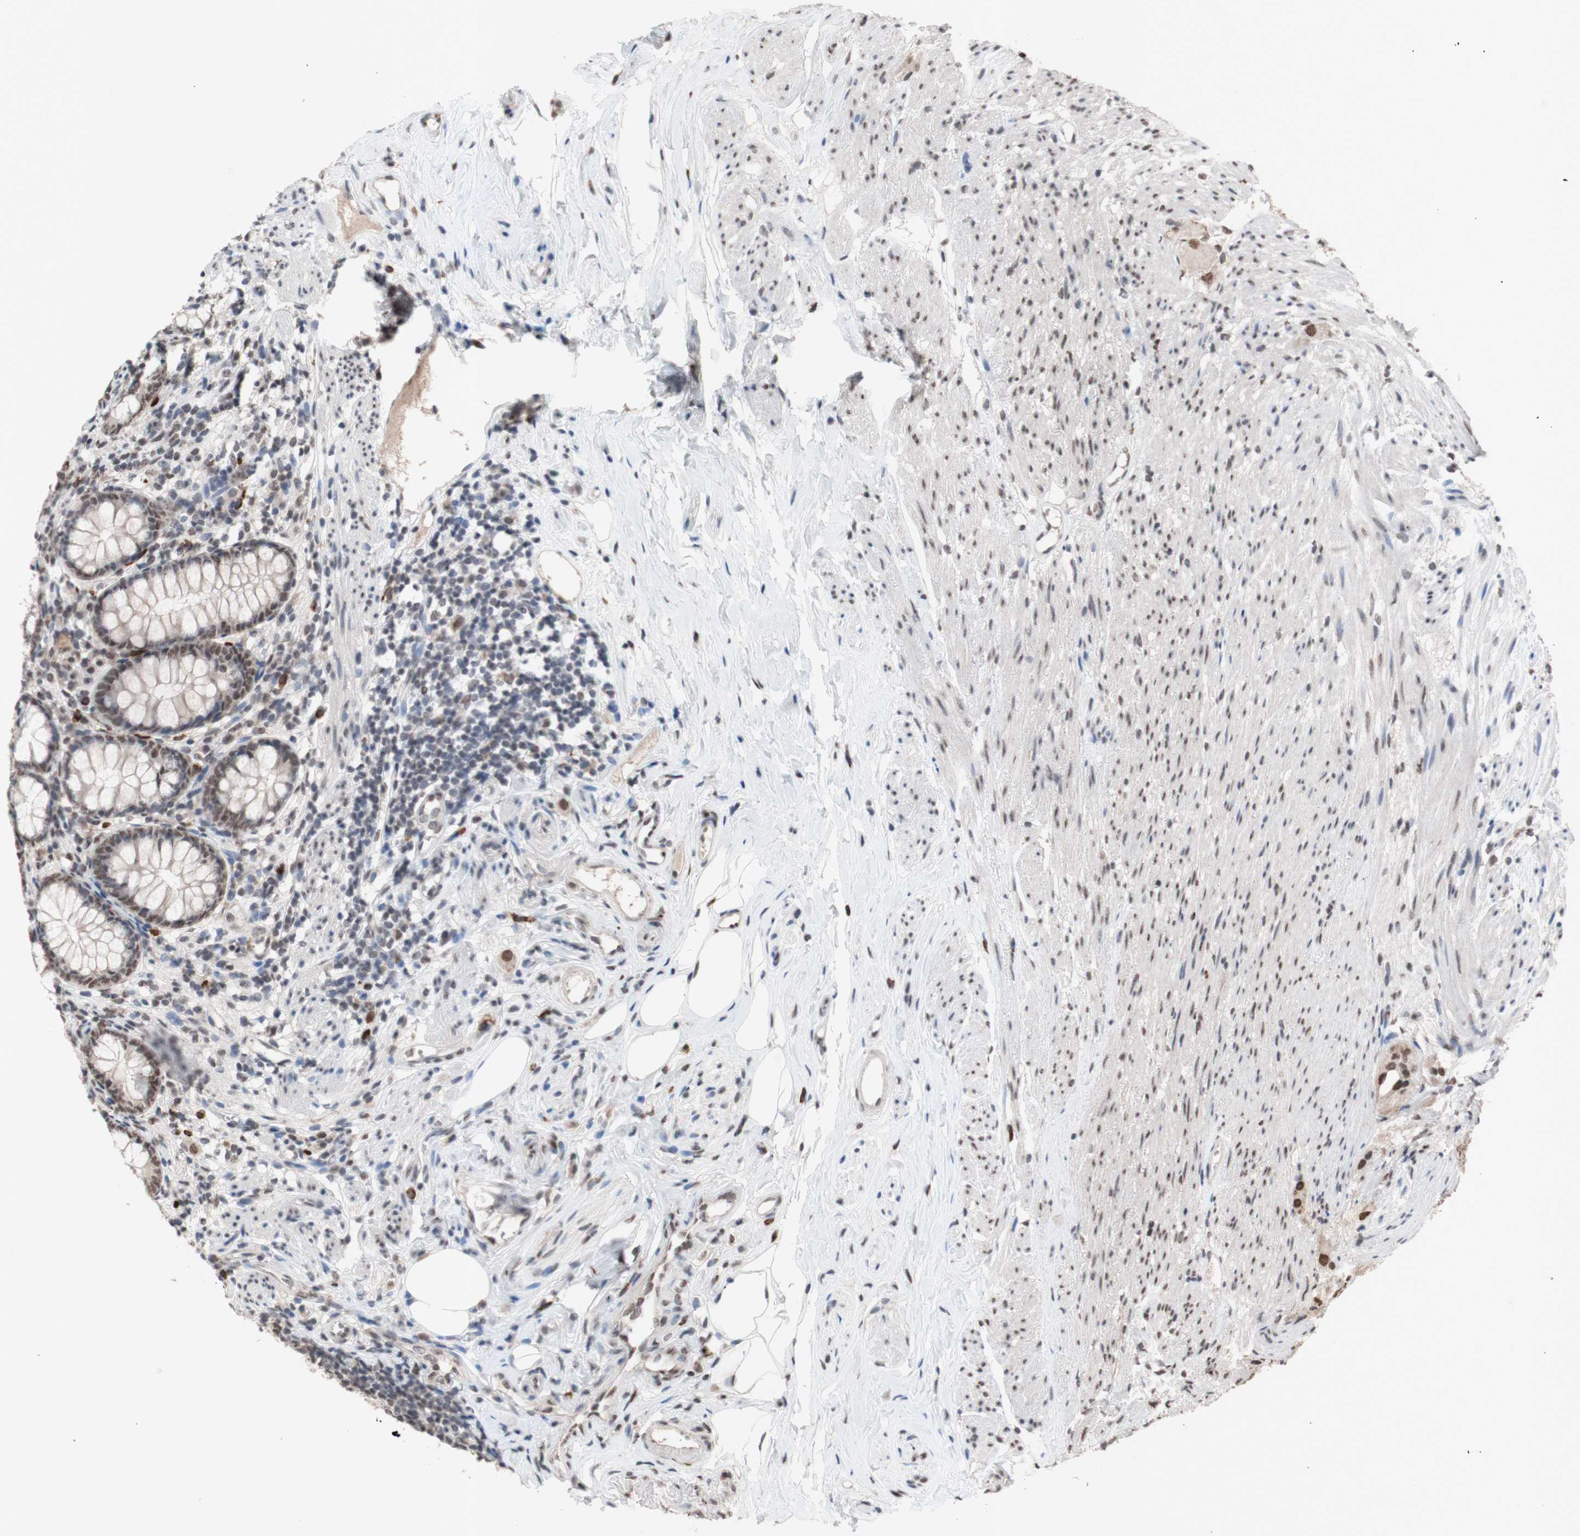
{"staining": {"intensity": "moderate", "quantity": ">75%", "location": "nuclear"}, "tissue": "appendix", "cell_type": "Glandular cells", "image_type": "normal", "snomed": [{"axis": "morphology", "description": "Normal tissue, NOS"}, {"axis": "topography", "description": "Appendix"}], "caption": "DAB immunohistochemical staining of unremarkable appendix shows moderate nuclear protein positivity in about >75% of glandular cells. The protein is stained brown, and the nuclei are stained in blue (DAB IHC with brightfield microscopy, high magnification).", "gene": "SFPQ", "patient": {"sex": "female", "age": 77}}